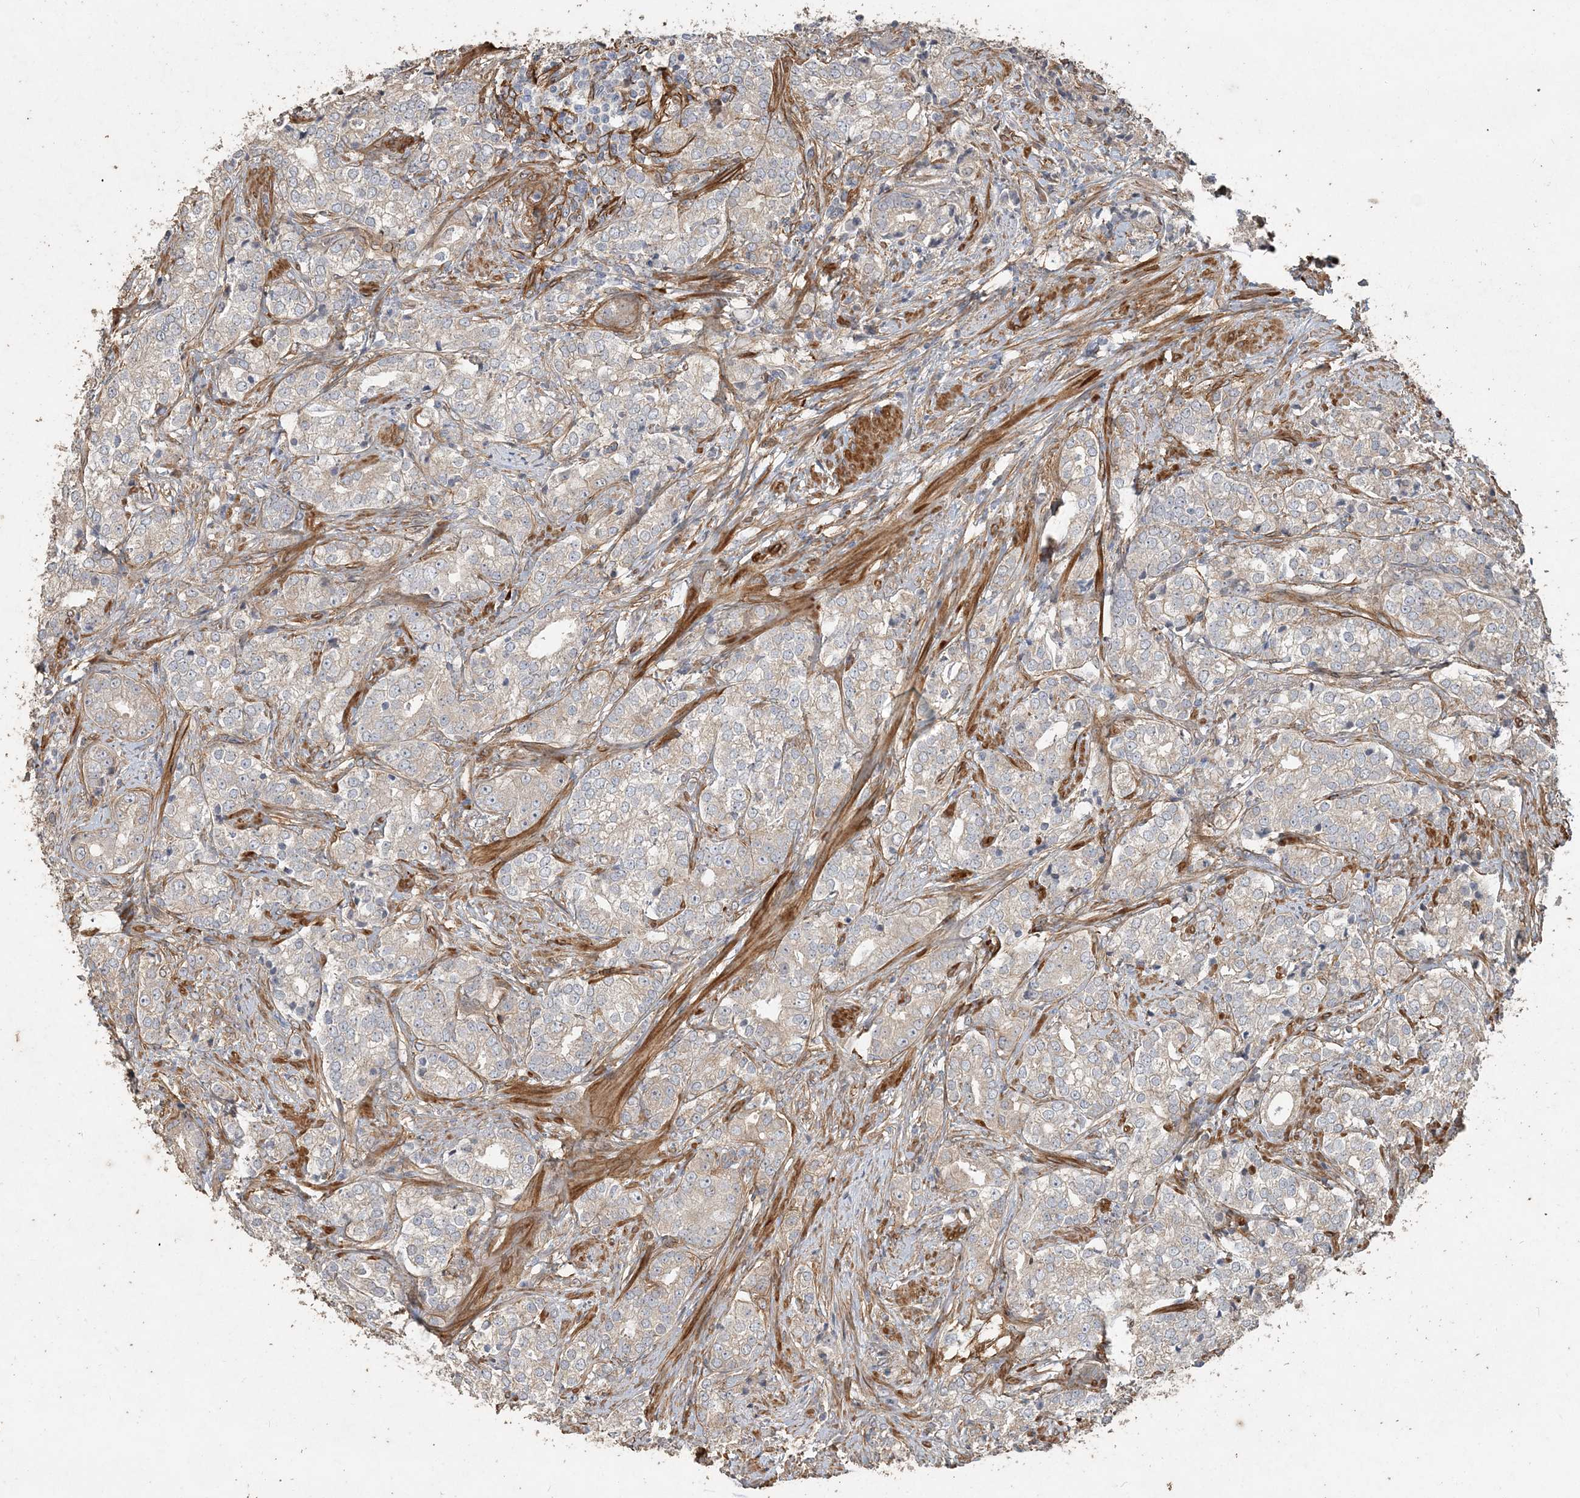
{"staining": {"intensity": "weak", "quantity": "<25%", "location": "cytoplasmic/membranous"}, "tissue": "prostate cancer", "cell_type": "Tumor cells", "image_type": "cancer", "snomed": [{"axis": "morphology", "description": "Adenocarcinoma, High grade"}, {"axis": "topography", "description": "Prostate"}], "caption": "Micrograph shows no significant protein positivity in tumor cells of prostate high-grade adenocarcinoma.", "gene": "RNF145", "patient": {"sex": "male", "age": 69}}